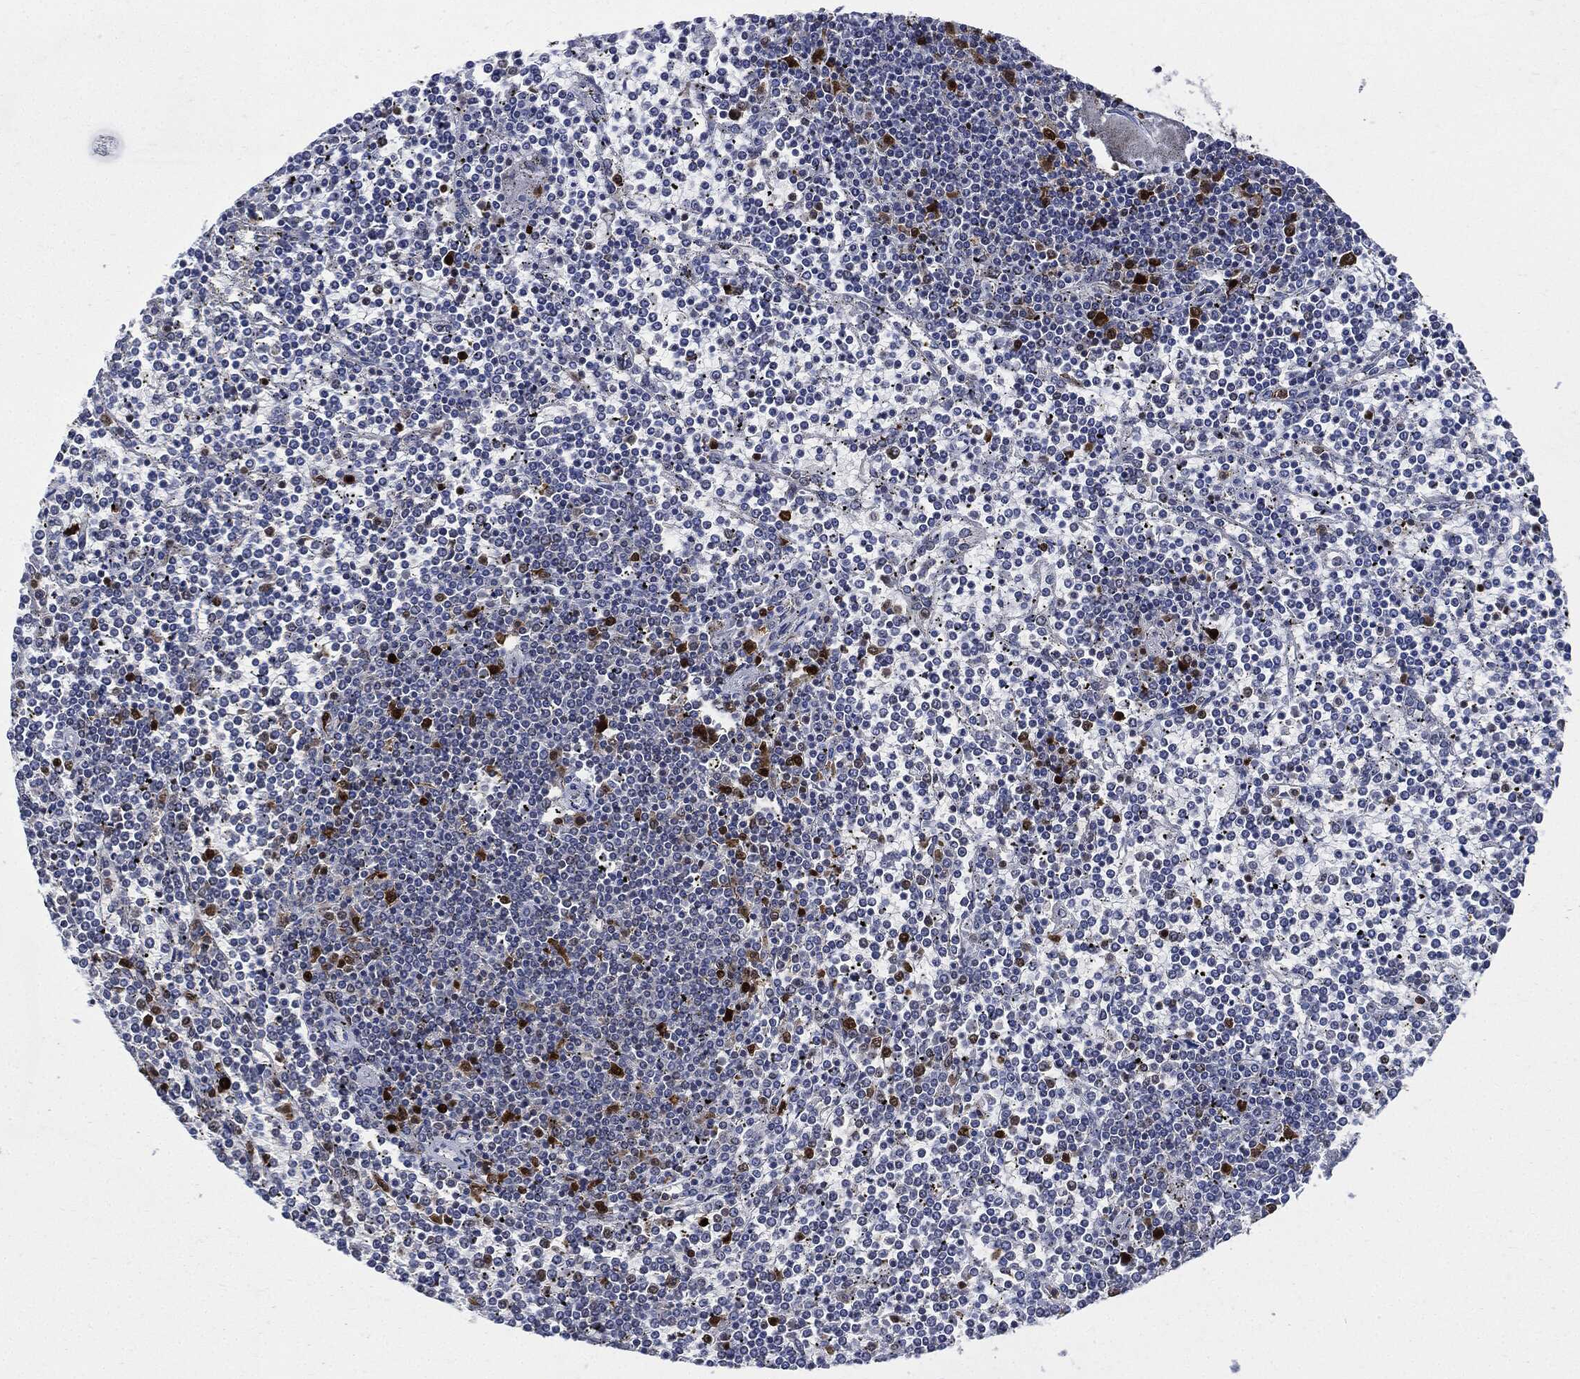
{"staining": {"intensity": "negative", "quantity": "none", "location": "none"}, "tissue": "lymphoma", "cell_type": "Tumor cells", "image_type": "cancer", "snomed": [{"axis": "morphology", "description": "Malignant lymphoma, non-Hodgkin's type, Low grade"}, {"axis": "topography", "description": "Spleen"}], "caption": "Histopathology image shows no protein staining in tumor cells of low-grade malignant lymphoma, non-Hodgkin's type tissue.", "gene": "PCNA", "patient": {"sex": "female", "age": 19}}